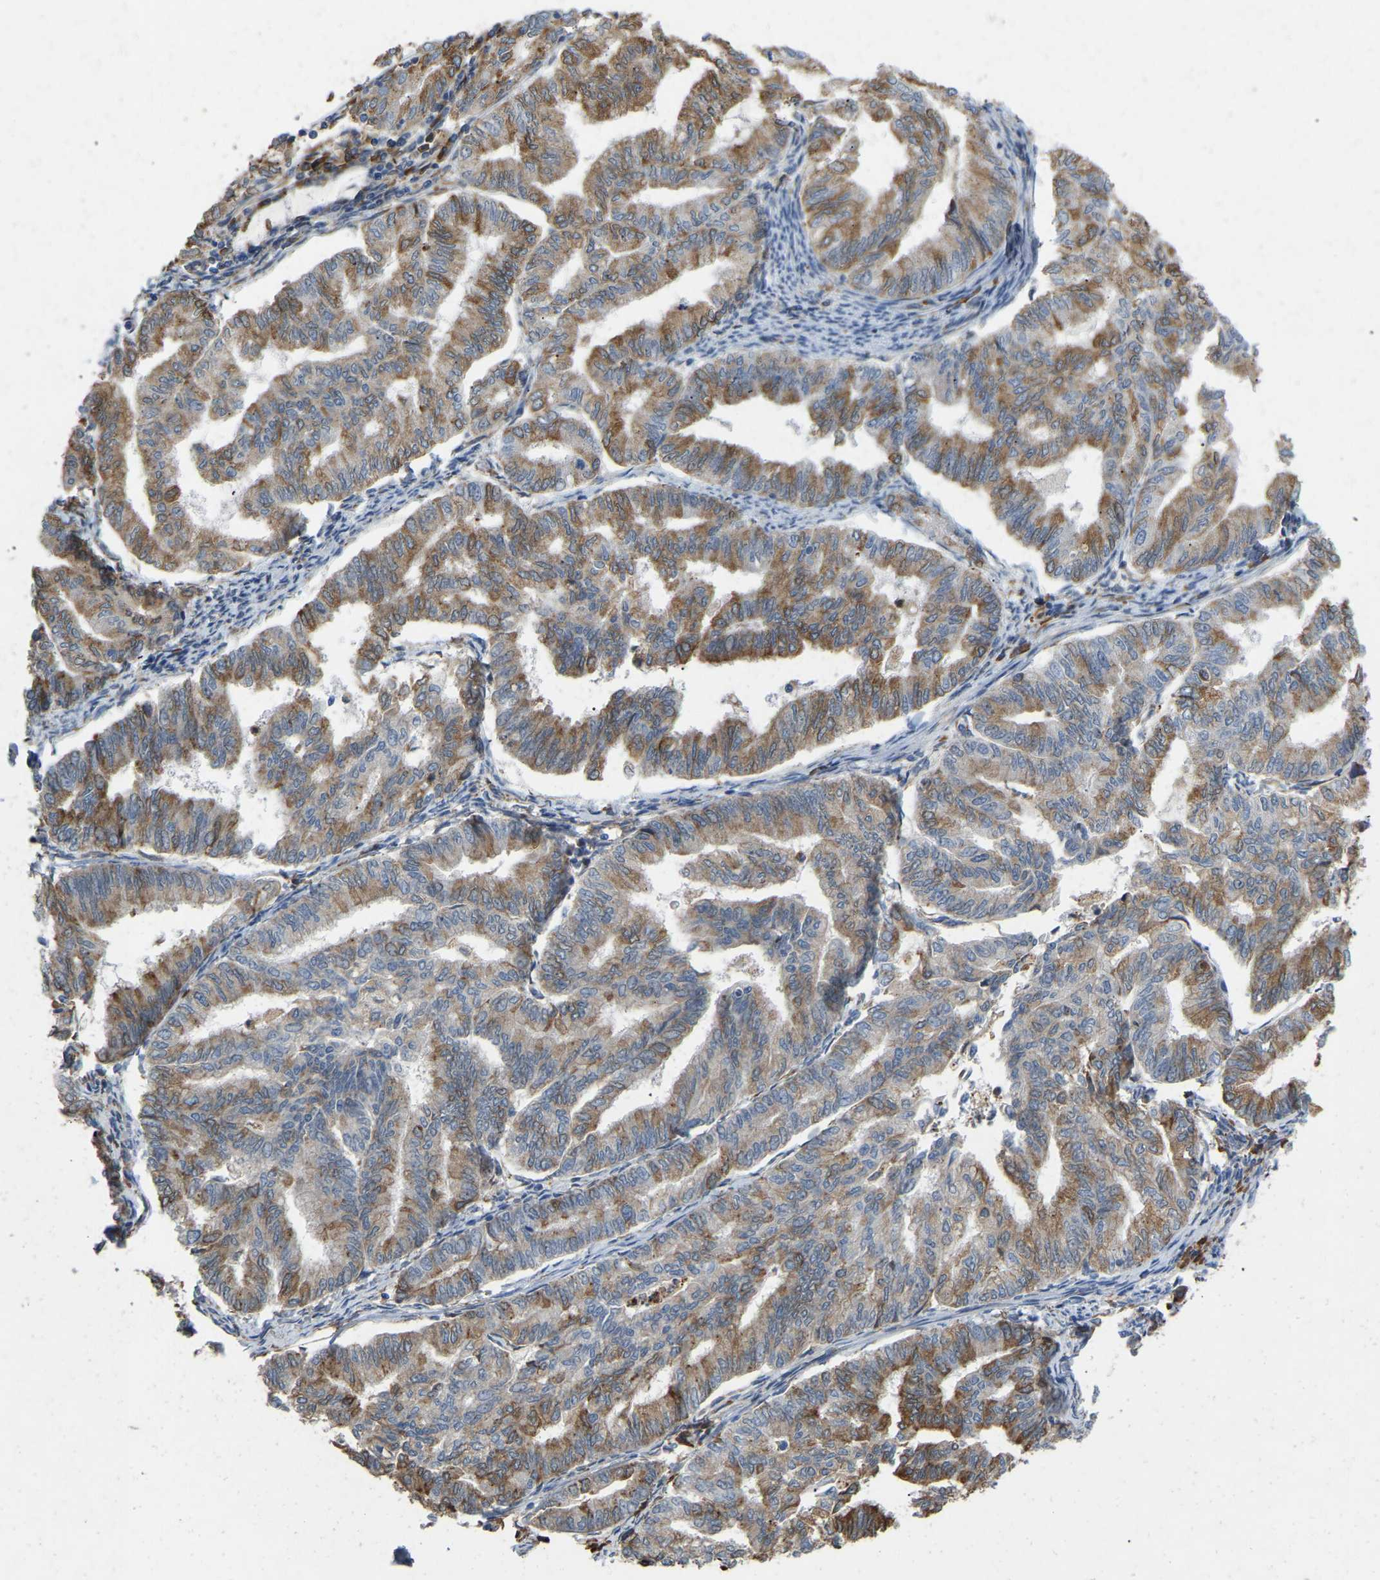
{"staining": {"intensity": "moderate", "quantity": ">75%", "location": "cytoplasmic/membranous"}, "tissue": "endometrial cancer", "cell_type": "Tumor cells", "image_type": "cancer", "snomed": [{"axis": "morphology", "description": "Adenocarcinoma, NOS"}, {"axis": "topography", "description": "Endometrium"}], "caption": "Moderate cytoplasmic/membranous positivity for a protein is seen in approximately >75% of tumor cells of endometrial cancer (adenocarcinoma) using IHC.", "gene": "RHEB", "patient": {"sex": "female", "age": 79}}